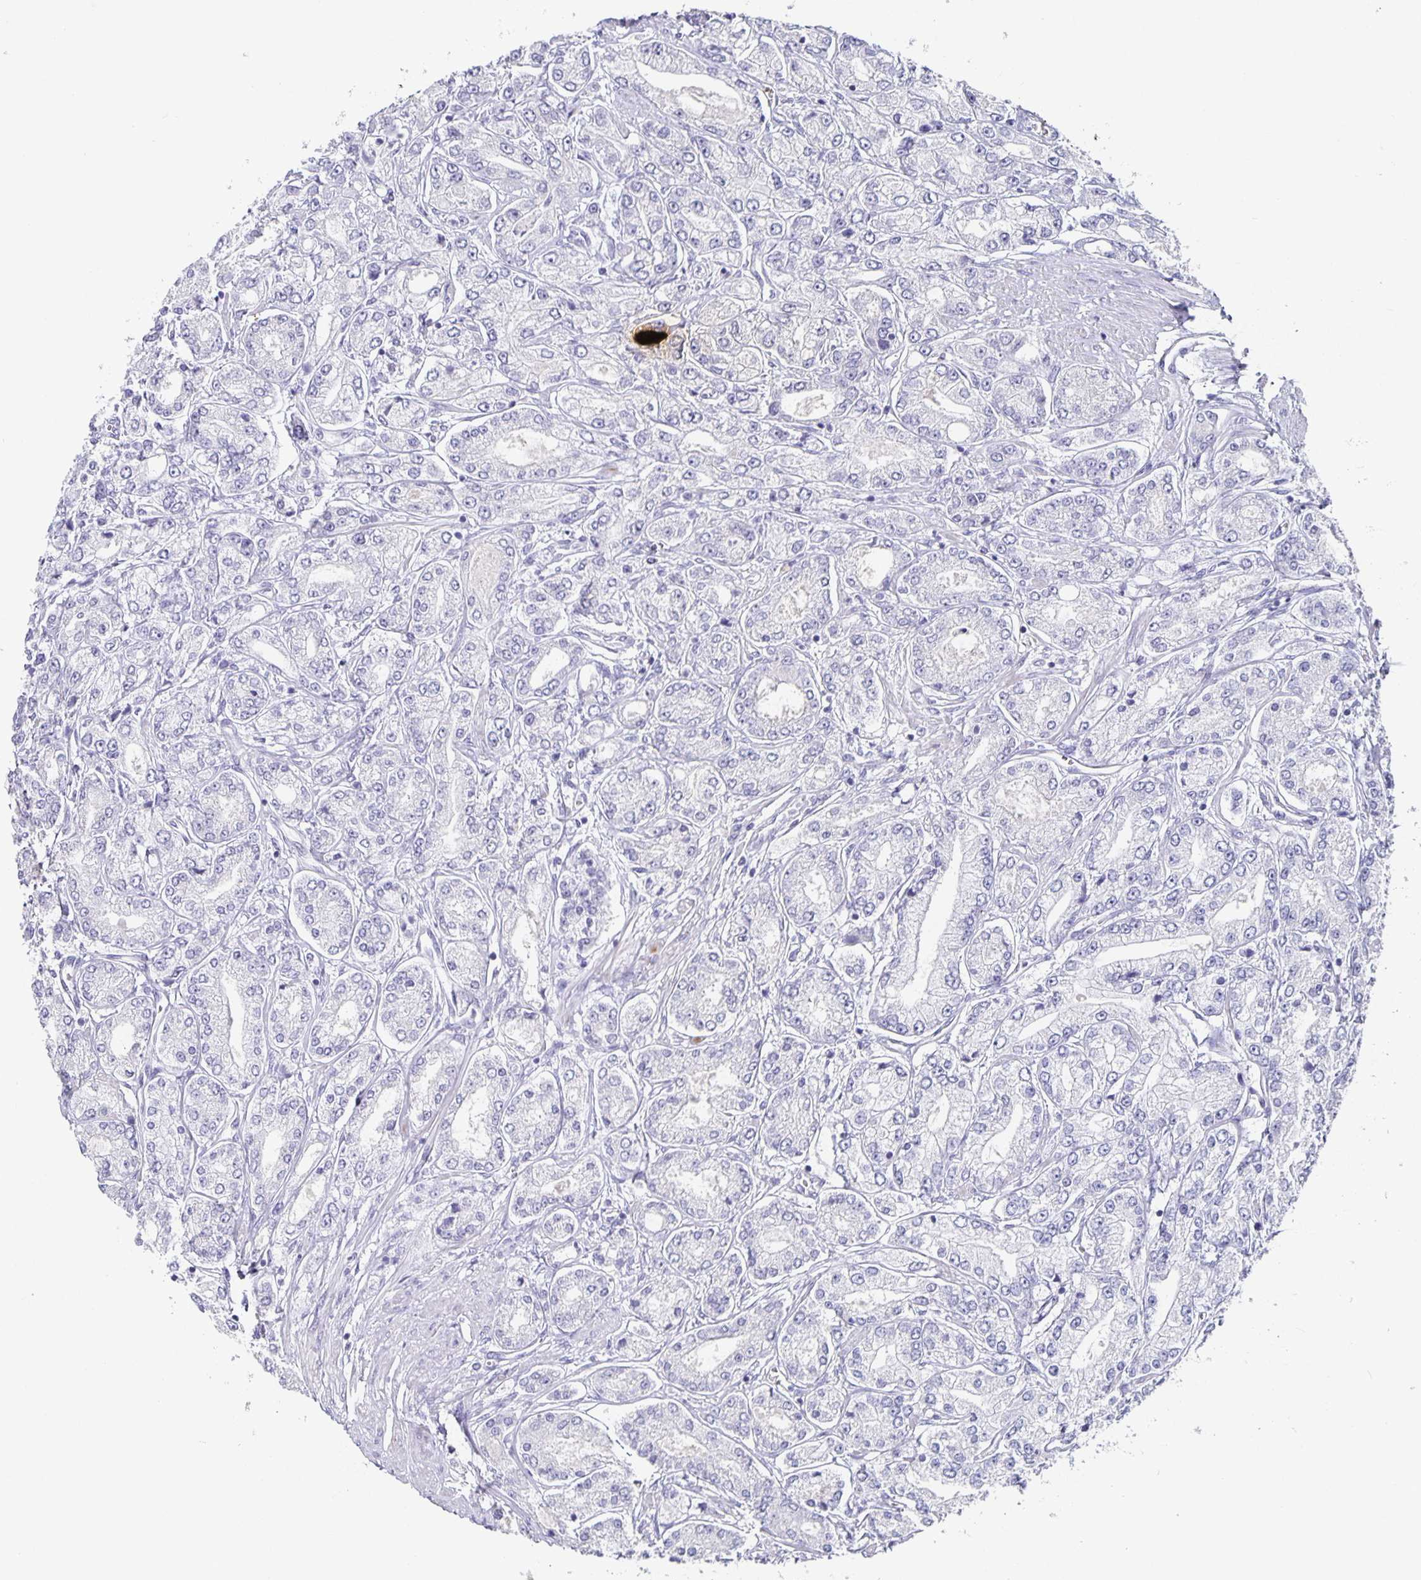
{"staining": {"intensity": "negative", "quantity": "none", "location": "none"}, "tissue": "prostate cancer", "cell_type": "Tumor cells", "image_type": "cancer", "snomed": [{"axis": "morphology", "description": "Adenocarcinoma, High grade"}, {"axis": "topography", "description": "Prostate"}], "caption": "Prostate adenocarcinoma (high-grade) was stained to show a protein in brown. There is no significant staining in tumor cells.", "gene": "CHGA", "patient": {"sex": "male", "age": 66}}